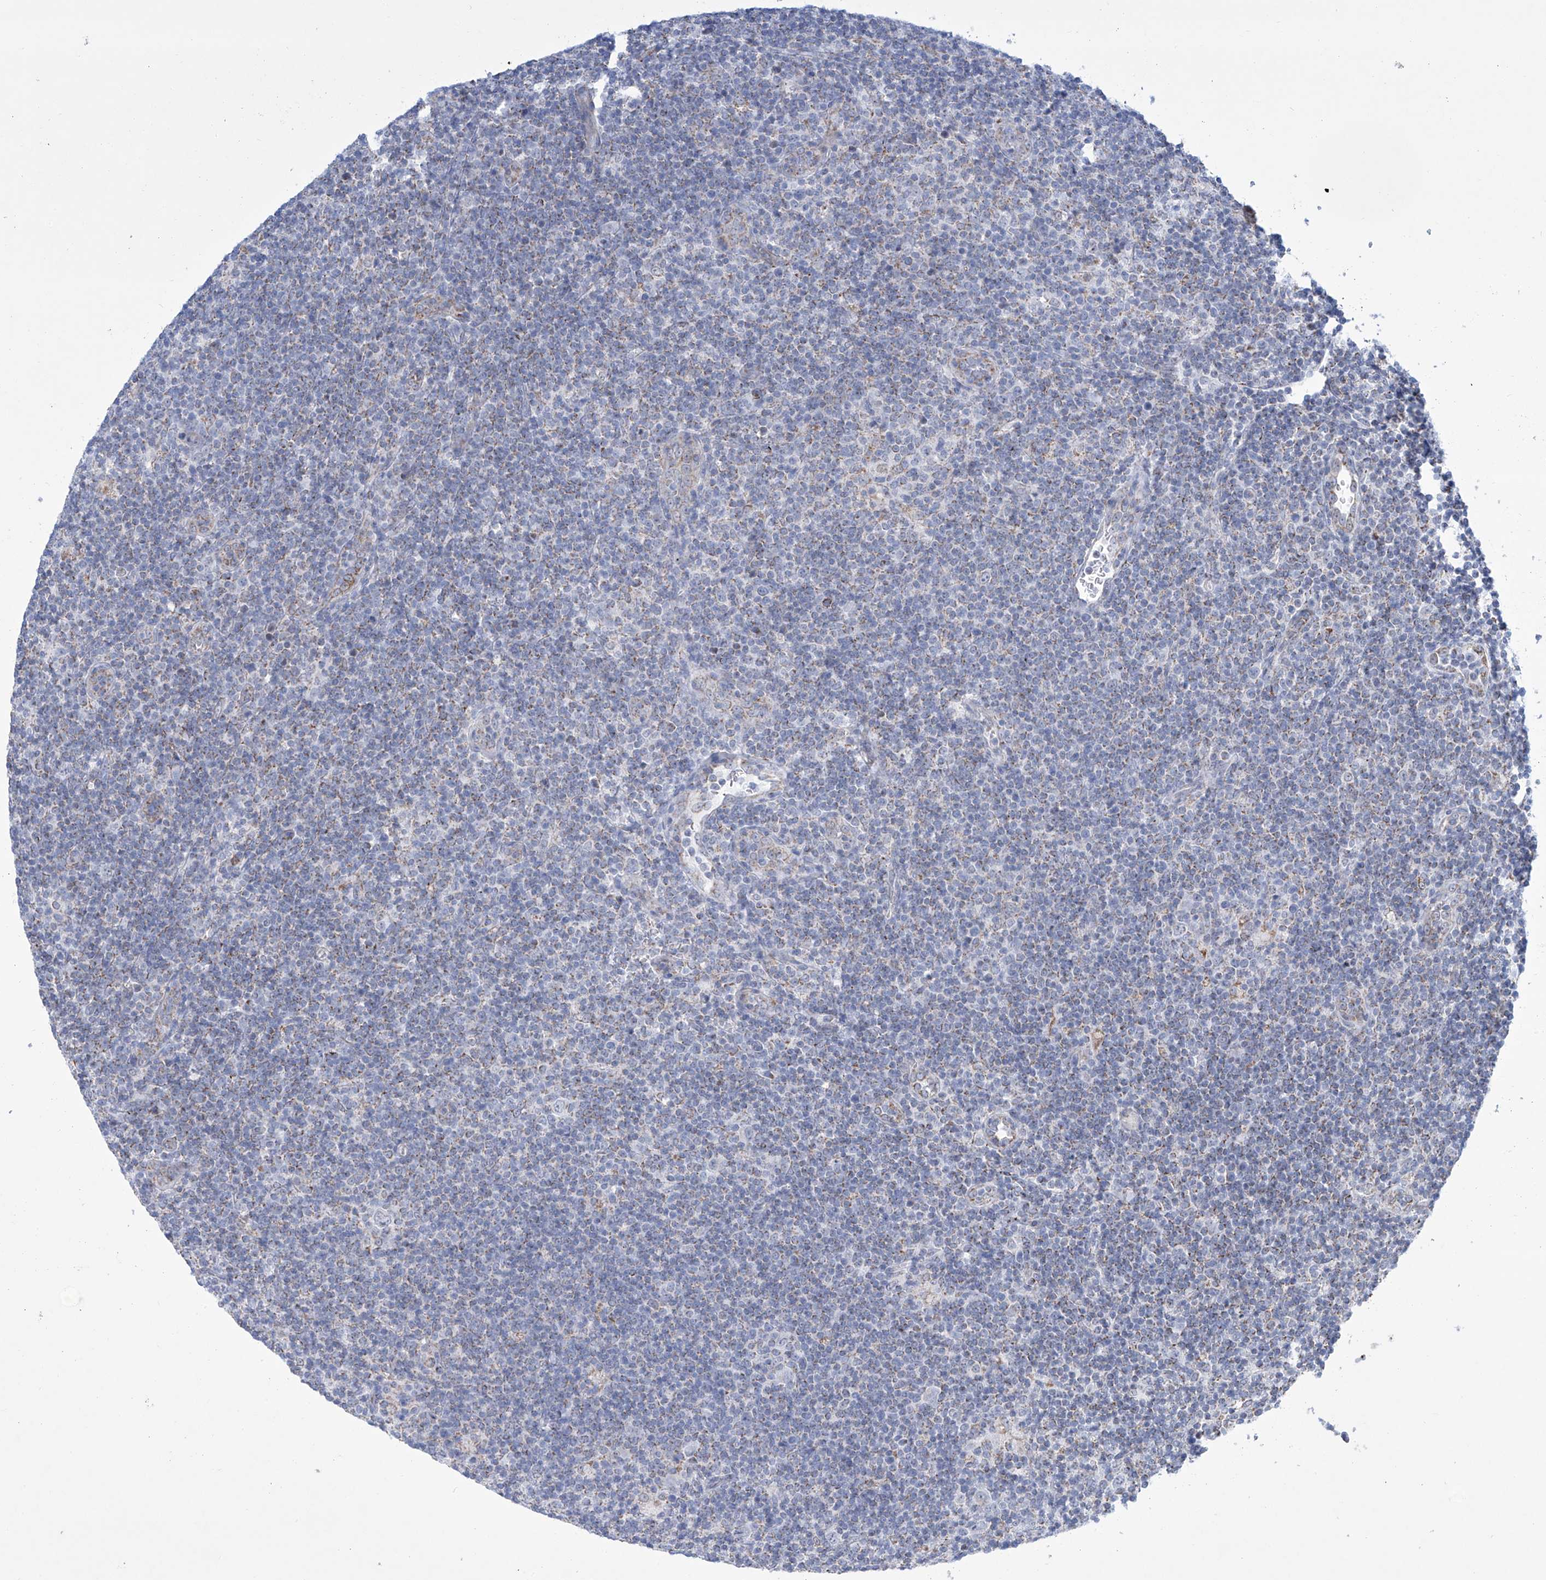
{"staining": {"intensity": "negative", "quantity": "none", "location": "none"}, "tissue": "lymphoma", "cell_type": "Tumor cells", "image_type": "cancer", "snomed": [{"axis": "morphology", "description": "Hodgkin's disease, NOS"}, {"axis": "topography", "description": "Lymph node"}], "caption": "High power microscopy photomicrograph of an IHC histopathology image of Hodgkin's disease, revealing no significant staining in tumor cells.", "gene": "ALDH6A1", "patient": {"sex": "female", "age": 57}}